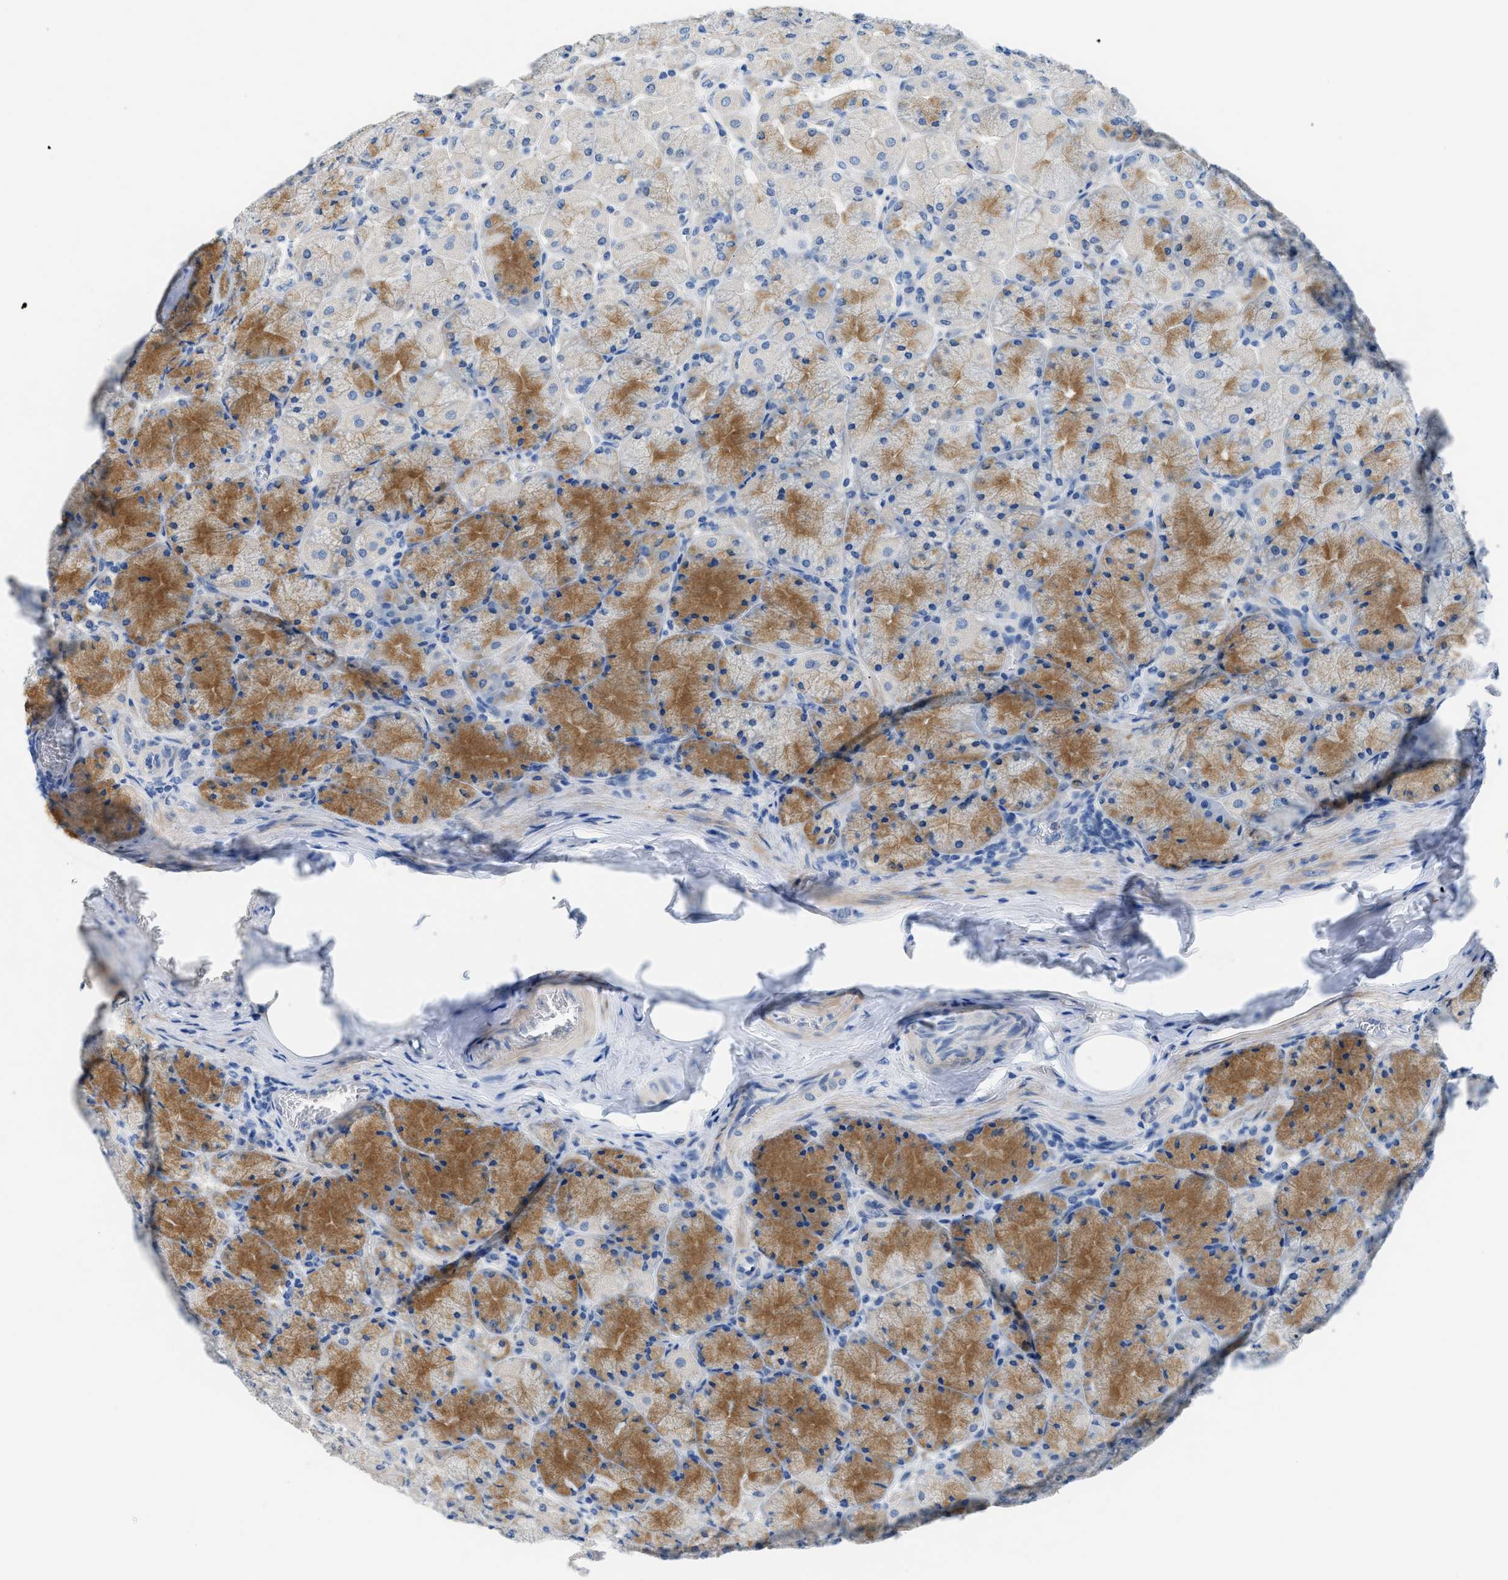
{"staining": {"intensity": "moderate", "quantity": "25%-75%", "location": "cytoplasmic/membranous"}, "tissue": "stomach", "cell_type": "Glandular cells", "image_type": "normal", "snomed": [{"axis": "morphology", "description": "Normal tissue, NOS"}, {"axis": "topography", "description": "Stomach, upper"}], "caption": "Stomach stained with immunohistochemistry demonstrates moderate cytoplasmic/membranous expression in approximately 25%-75% of glandular cells. Ihc stains the protein of interest in brown and the nuclei are stained blue.", "gene": "SLC10A6", "patient": {"sex": "female", "age": 56}}